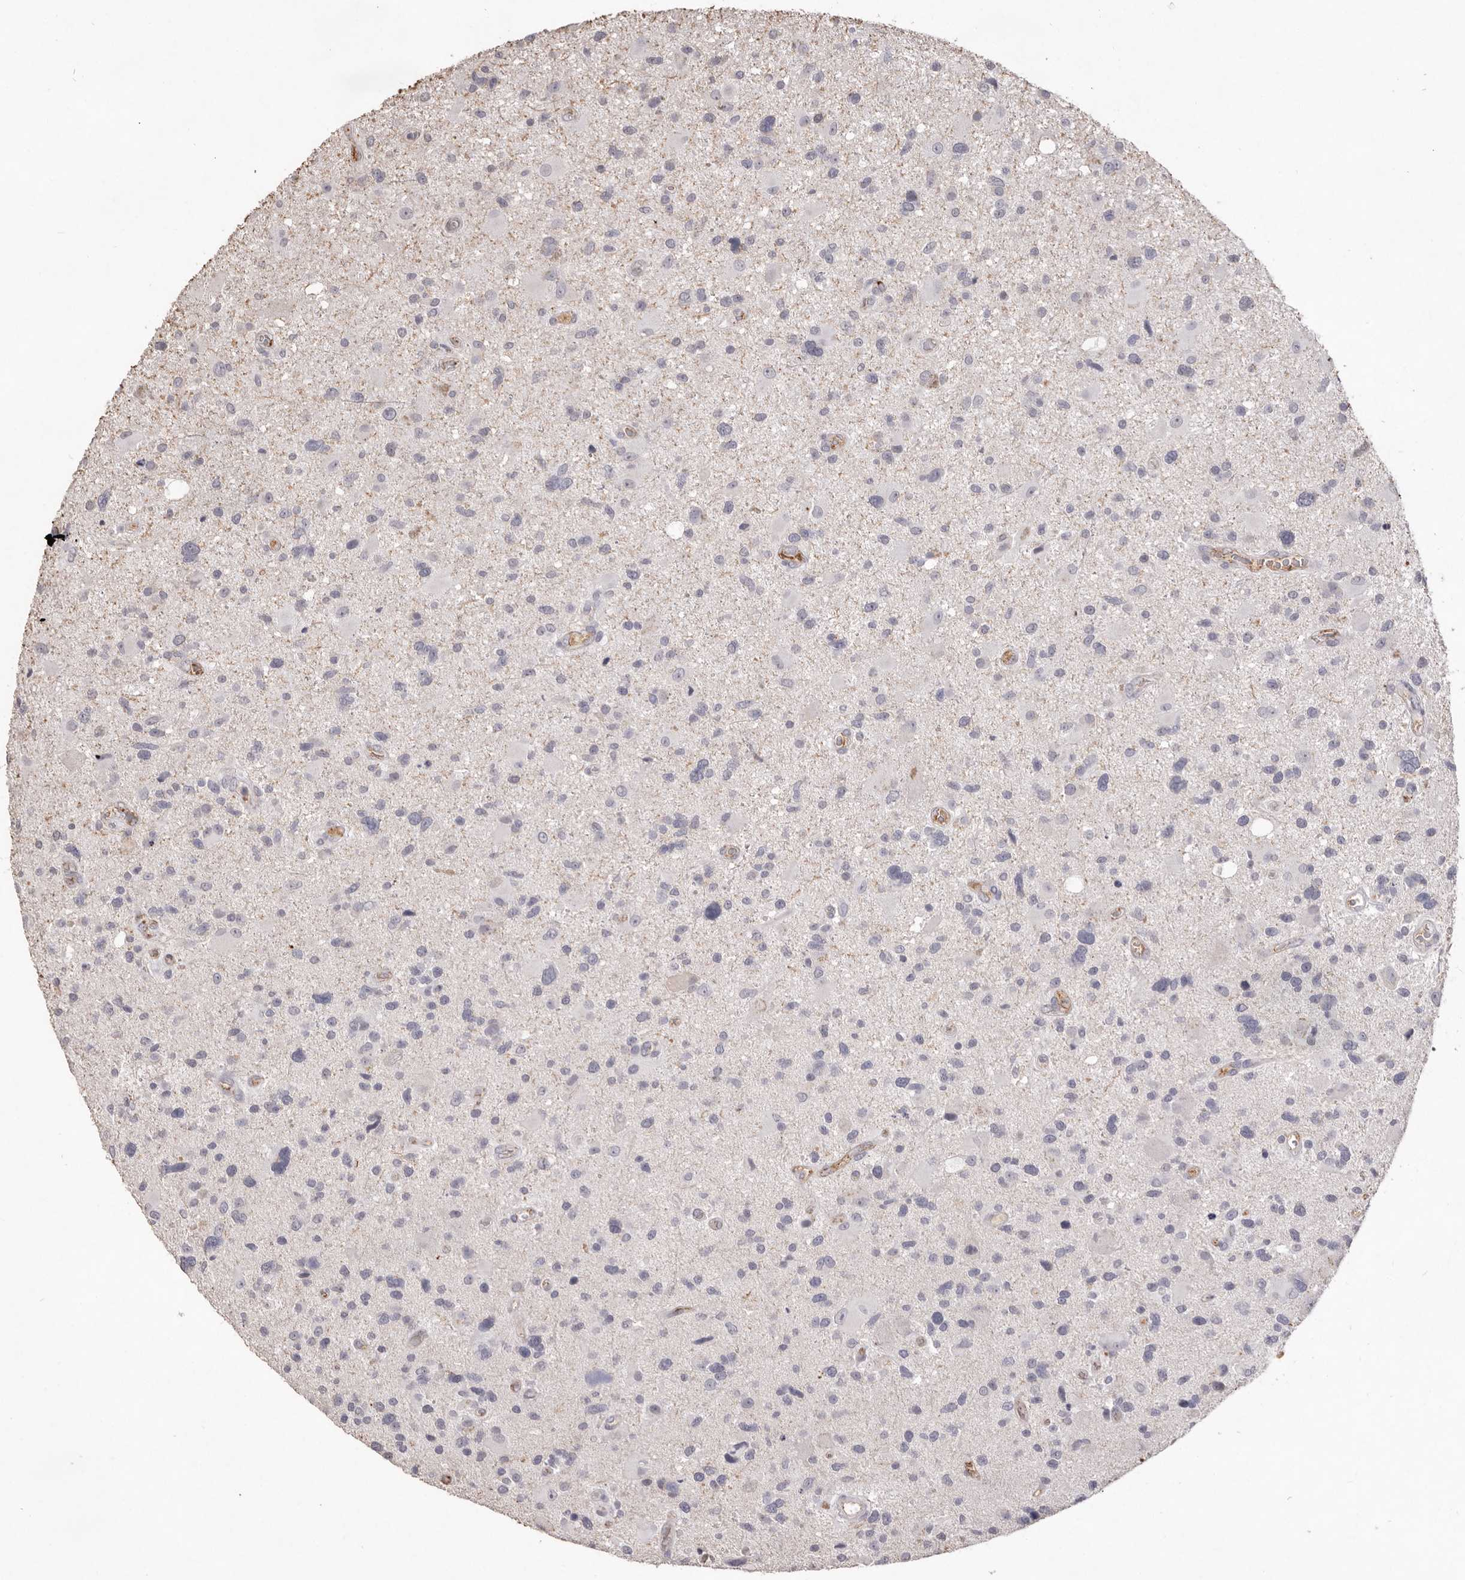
{"staining": {"intensity": "negative", "quantity": "none", "location": "none"}, "tissue": "glioma", "cell_type": "Tumor cells", "image_type": "cancer", "snomed": [{"axis": "morphology", "description": "Glioma, malignant, High grade"}, {"axis": "topography", "description": "Brain"}], "caption": "An image of human malignant glioma (high-grade) is negative for staining in tumor cells.", "gene": "ZYG11B", "patient": {"sex": "male", "age": 33}}